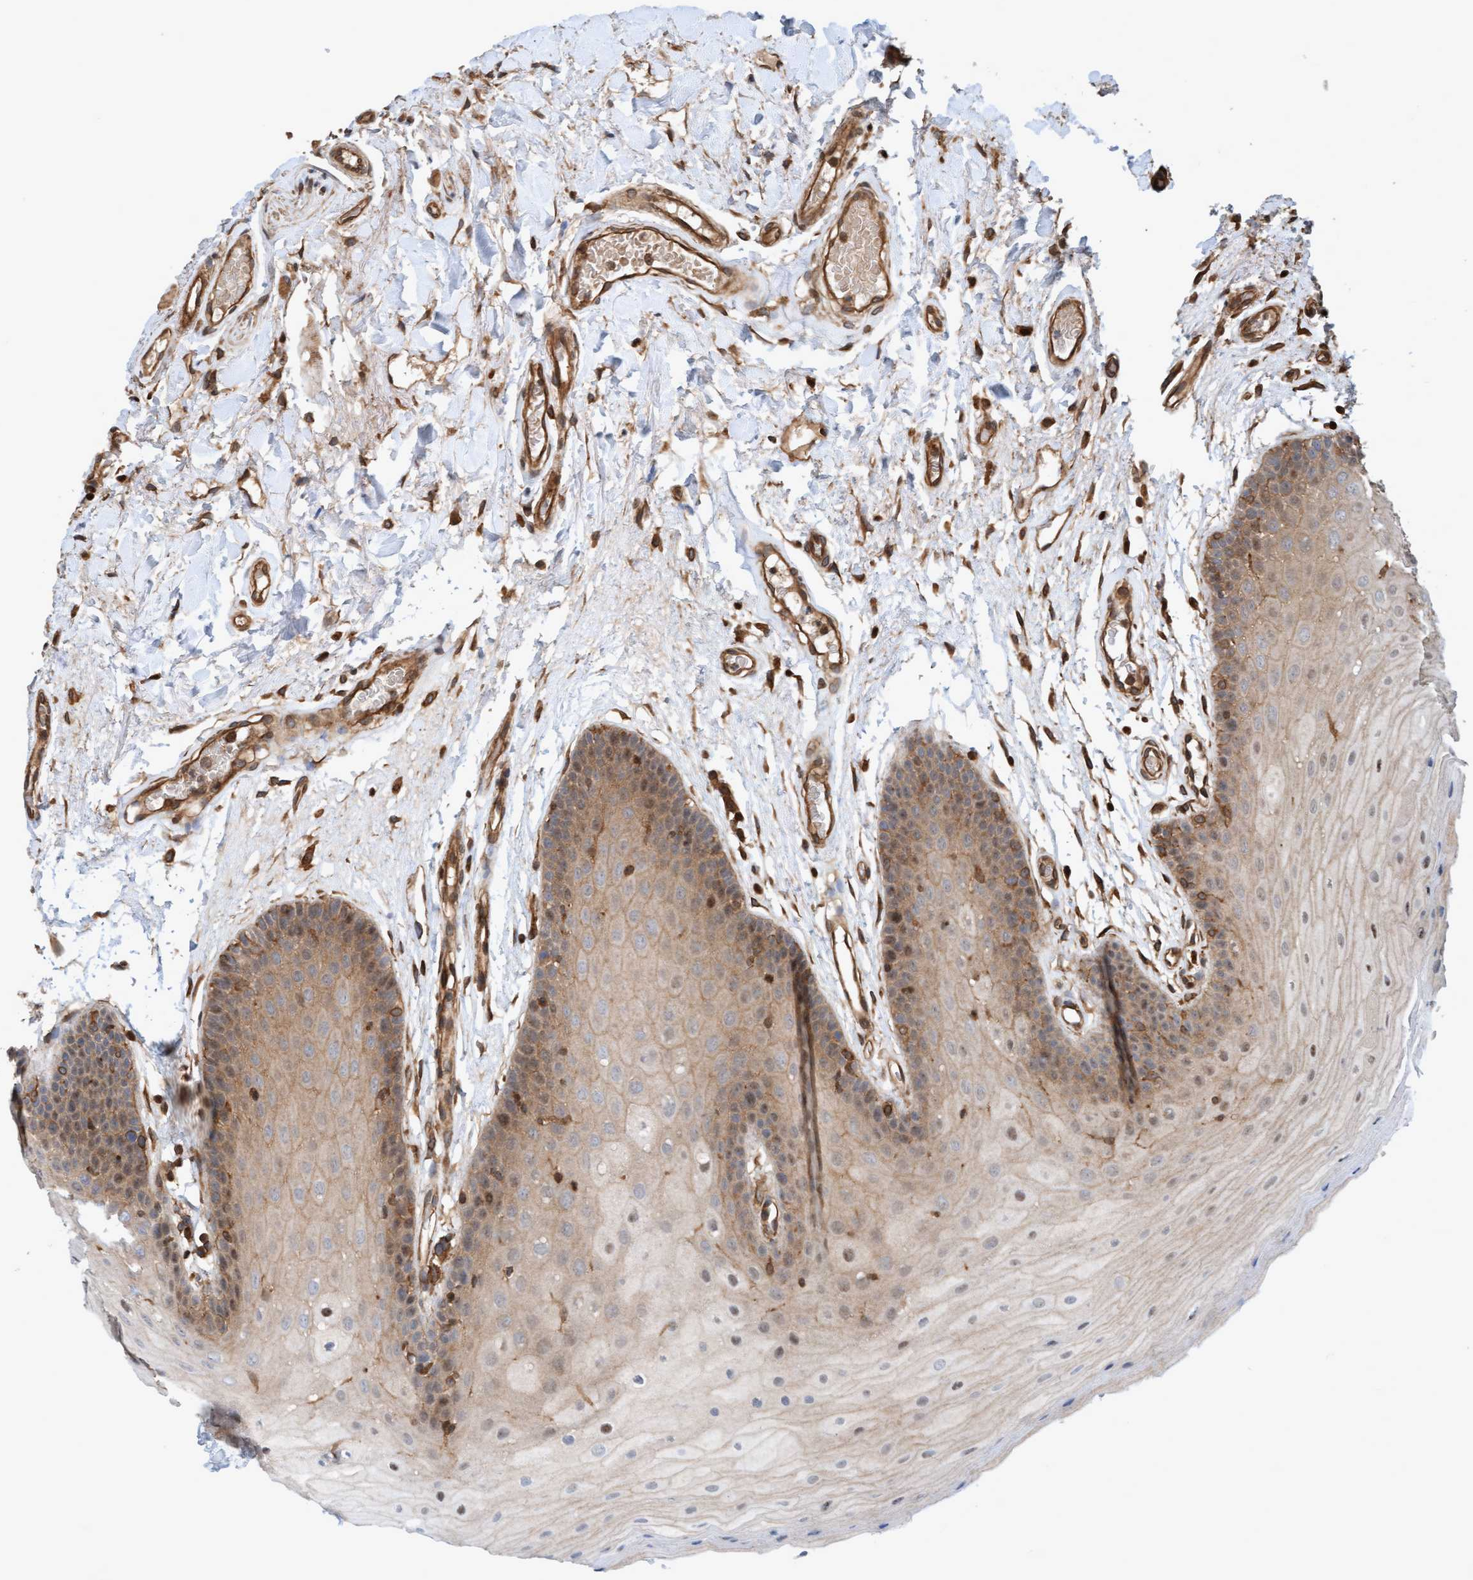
{"staining": {"intensity": "moderate", "quantity": "25%-75%", "location": "cytoplasmic/membranous,nuclear"}, "tissue": "oral mucosa", "cell_type": "Squamous epithelial cells", "image_type": "normal", "snomed": [{"axis": "morphology", "description": "Normal tissue, NOS"}, {"axis": "morphology", "description": "Squamous cell carcinoma, NOS"}, {"axis": "topography", "description": "Oral tissue"}, {"axis": "topography", "description": "Head-Neck"}], "caption": "Oral mucosa stained for a protein (brown) demonstrates moderate cytoplasmic/membranous,nuclear positive staining in approximately 25%-75% of squamous epithelial cells.", "gene": "ERAL1", "patient": {"sex": "male", "age": 71}}